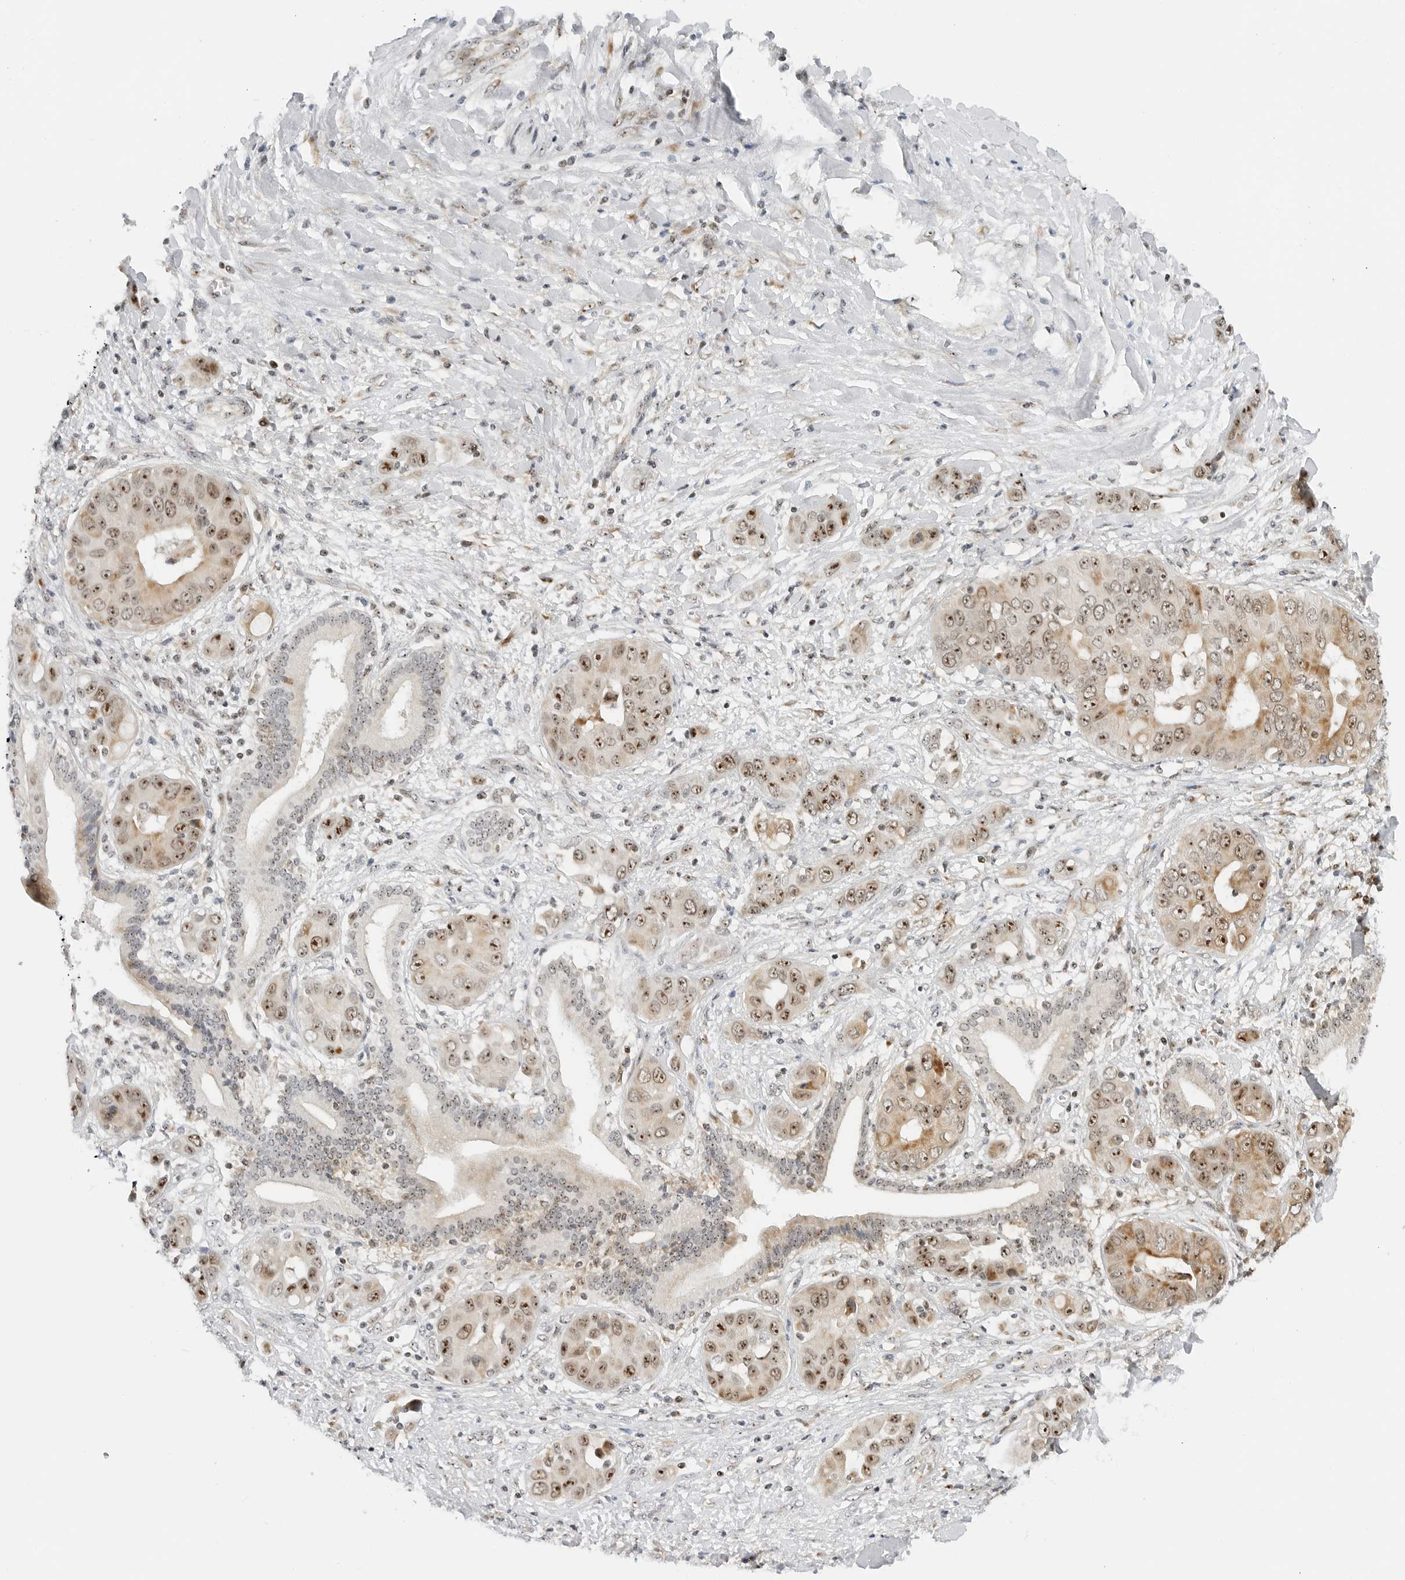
{"staining": {"intensity": "strong", "quantity": "25%-75%", "location": "cytoplasmic/membranous,nuclear"}, "tissue": "liver cancer", "cell_type": "Tumor cells", "image_type": "cancer", "snomed": [{"axis": "morphology", "description": "Cholangiocarcinoma"}, {"axis": "topography", "description": "Liver"}], "caption": "IHC photomicrograph of cholangiocarcinoma (liver) stained for a protein (brown), which exhibits high levels of strong cytoplasmic/membranous and nuclear staining in about 25%-75% of tumor cells.", "gene": "RIMKLA", "patient": {"sex": "female", "age": 52}}